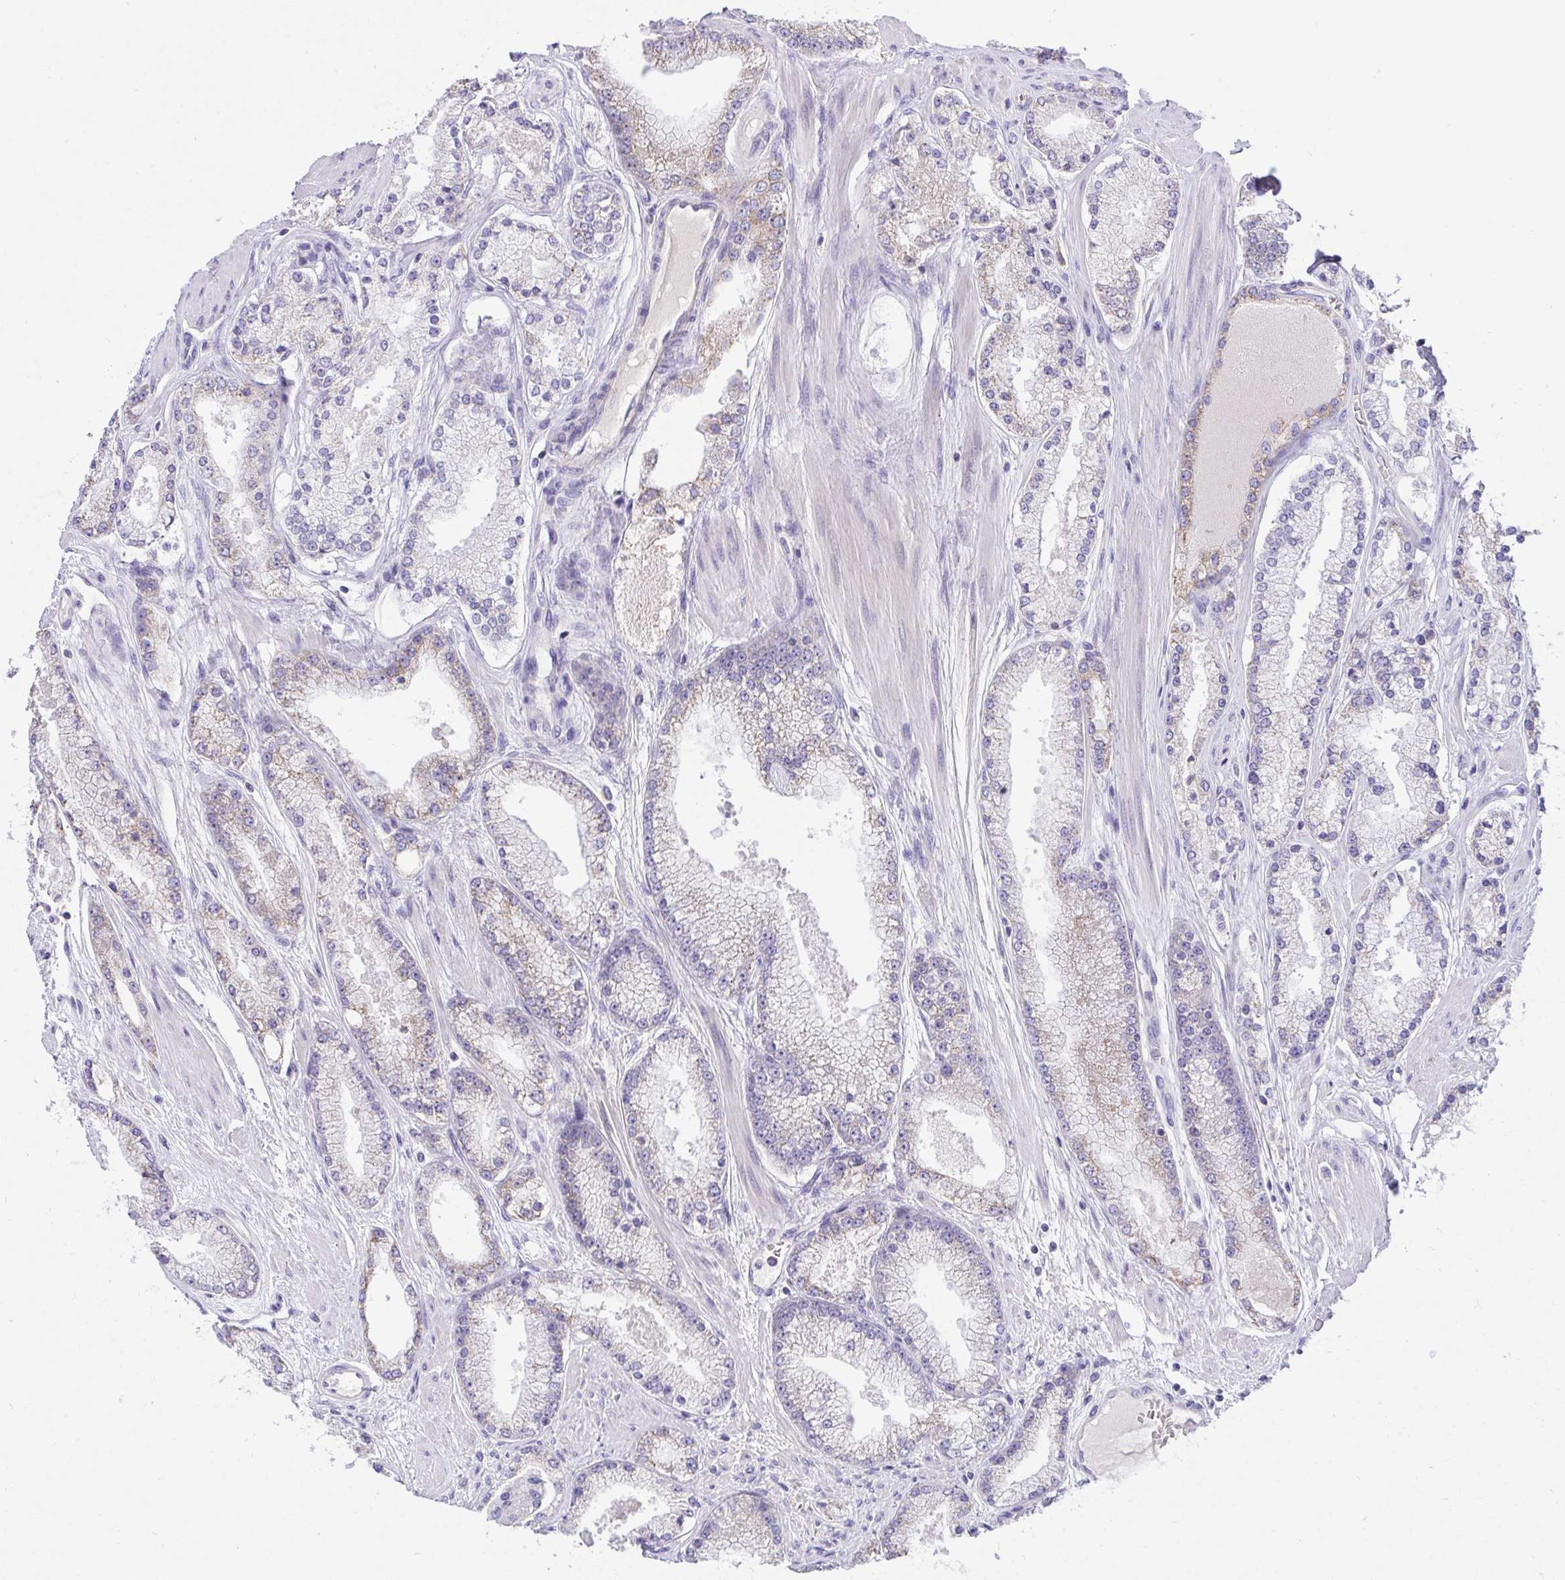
{"staining": {"intensity": "weak", "quantity": "<25%", "location": "cytoplasmic/membranous"}, "tissue": "prostate cancer", "cell_type": "Tumor cells", "image_type": "cancer", "snomed": [{"axis": "morphology", "description": "Adenocarcinoma, High grade"}, {"axis": "topography", "description": "Prostate"}], "caption": "IHC histopathology image of human prostate high-grade adenocarcinoma stained for a protein (brown), which demonstrates no expression in tumor cells. The staining is performed using DAB (3,3'-diaminobenzidine) brown chromogen with nuclei counter-stained in using hematoxylin.", "gene": "PLA2G12B", "patient": {"sex": "male", "age": 63}}